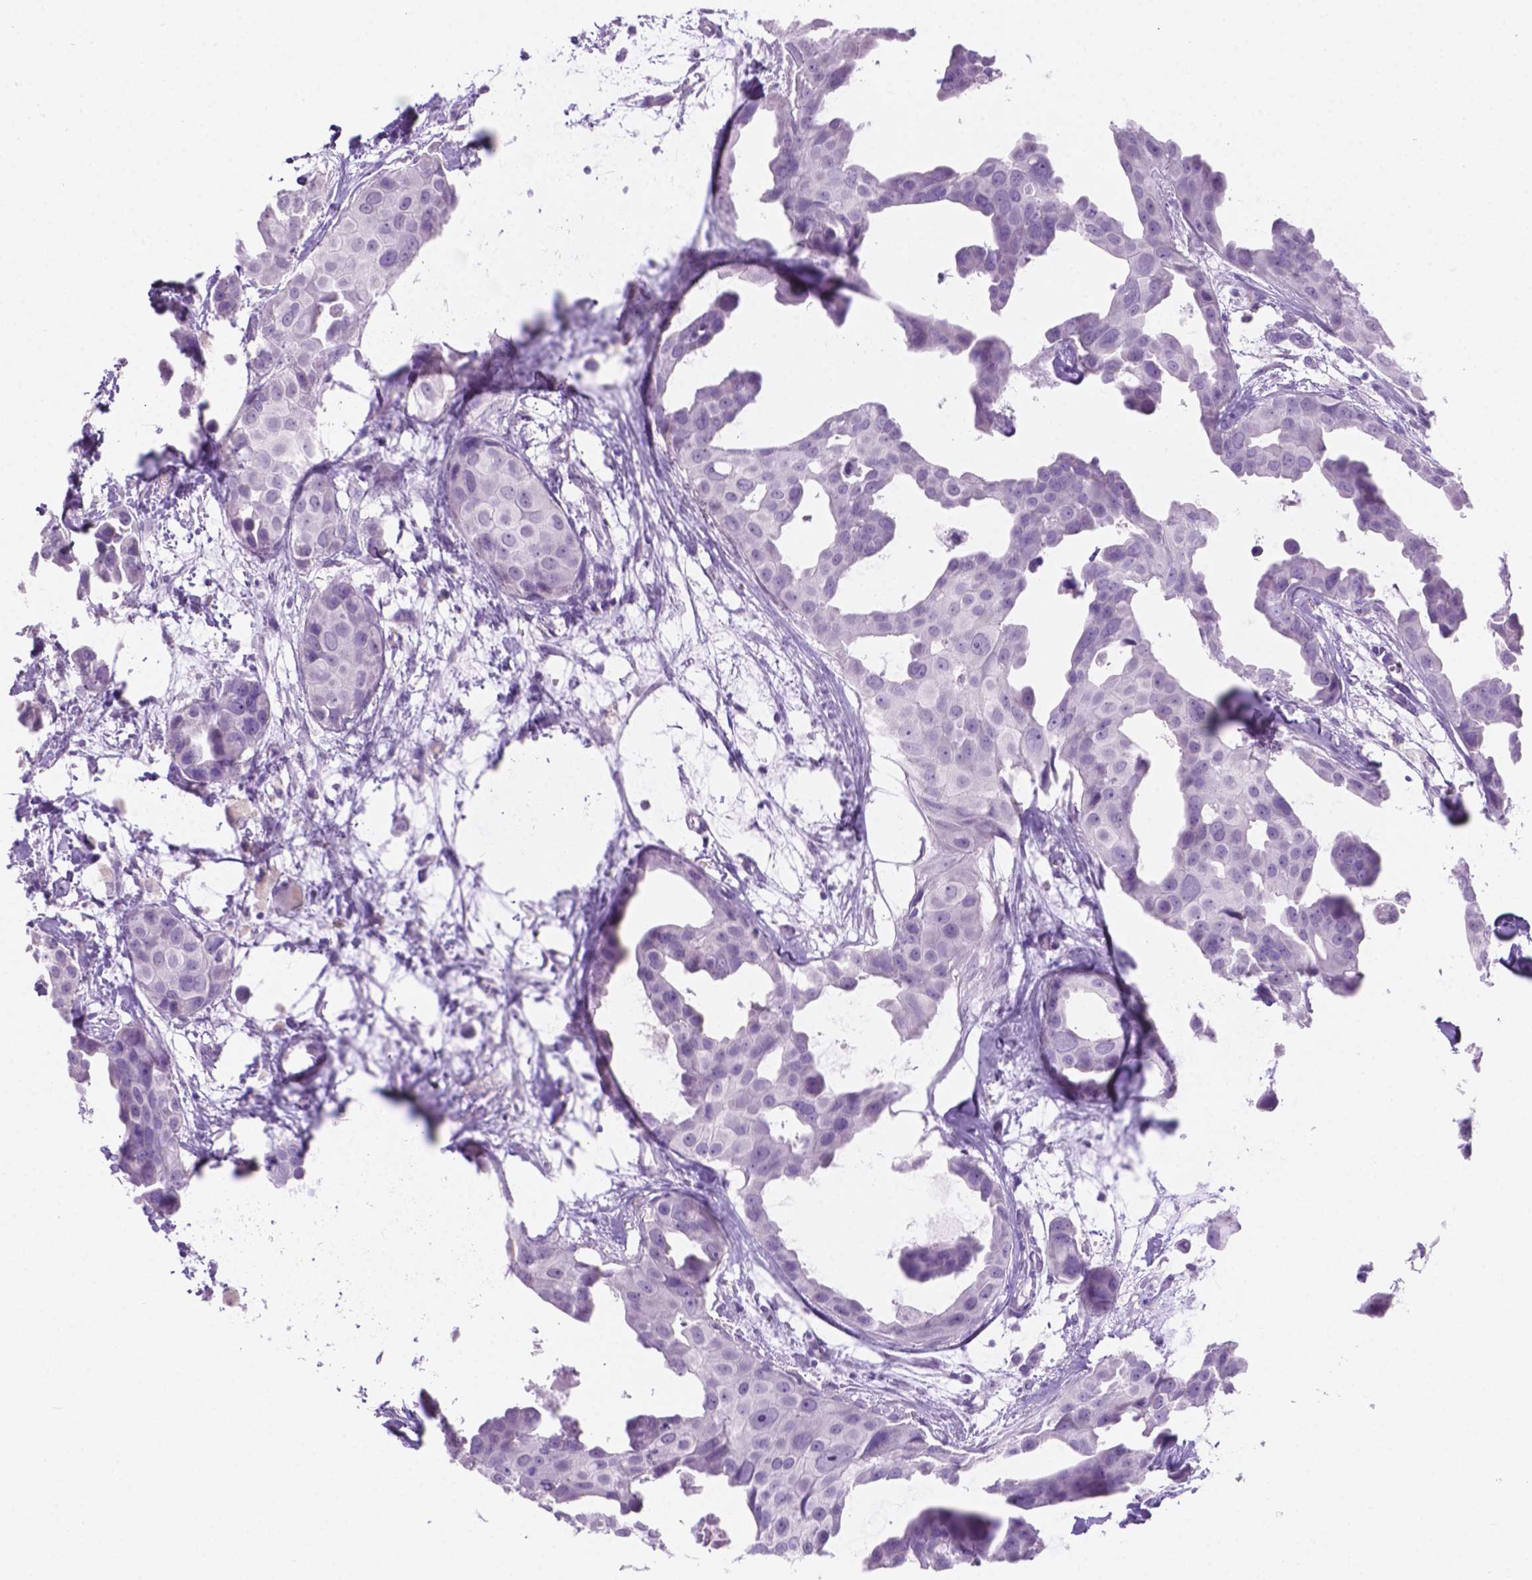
{"staining": {"intensity": "negative", "quantity": "none", "location": "none"}, "tissue": "breast cancer", "cell_type": "Tumor cells", "image_type": "cancer", "snomed": [{"axis": "morphology", "description": "Duct carcinoma"}, {"axis": "topography", "description": "Breast"}], "caption": "Immunohistochemistry (IHC) of human breast invasive ductal carcinoma reveals no staining in tumor cells.", "gene": "GRIN2B", "patient": {"sex": "female", "age": 38}}